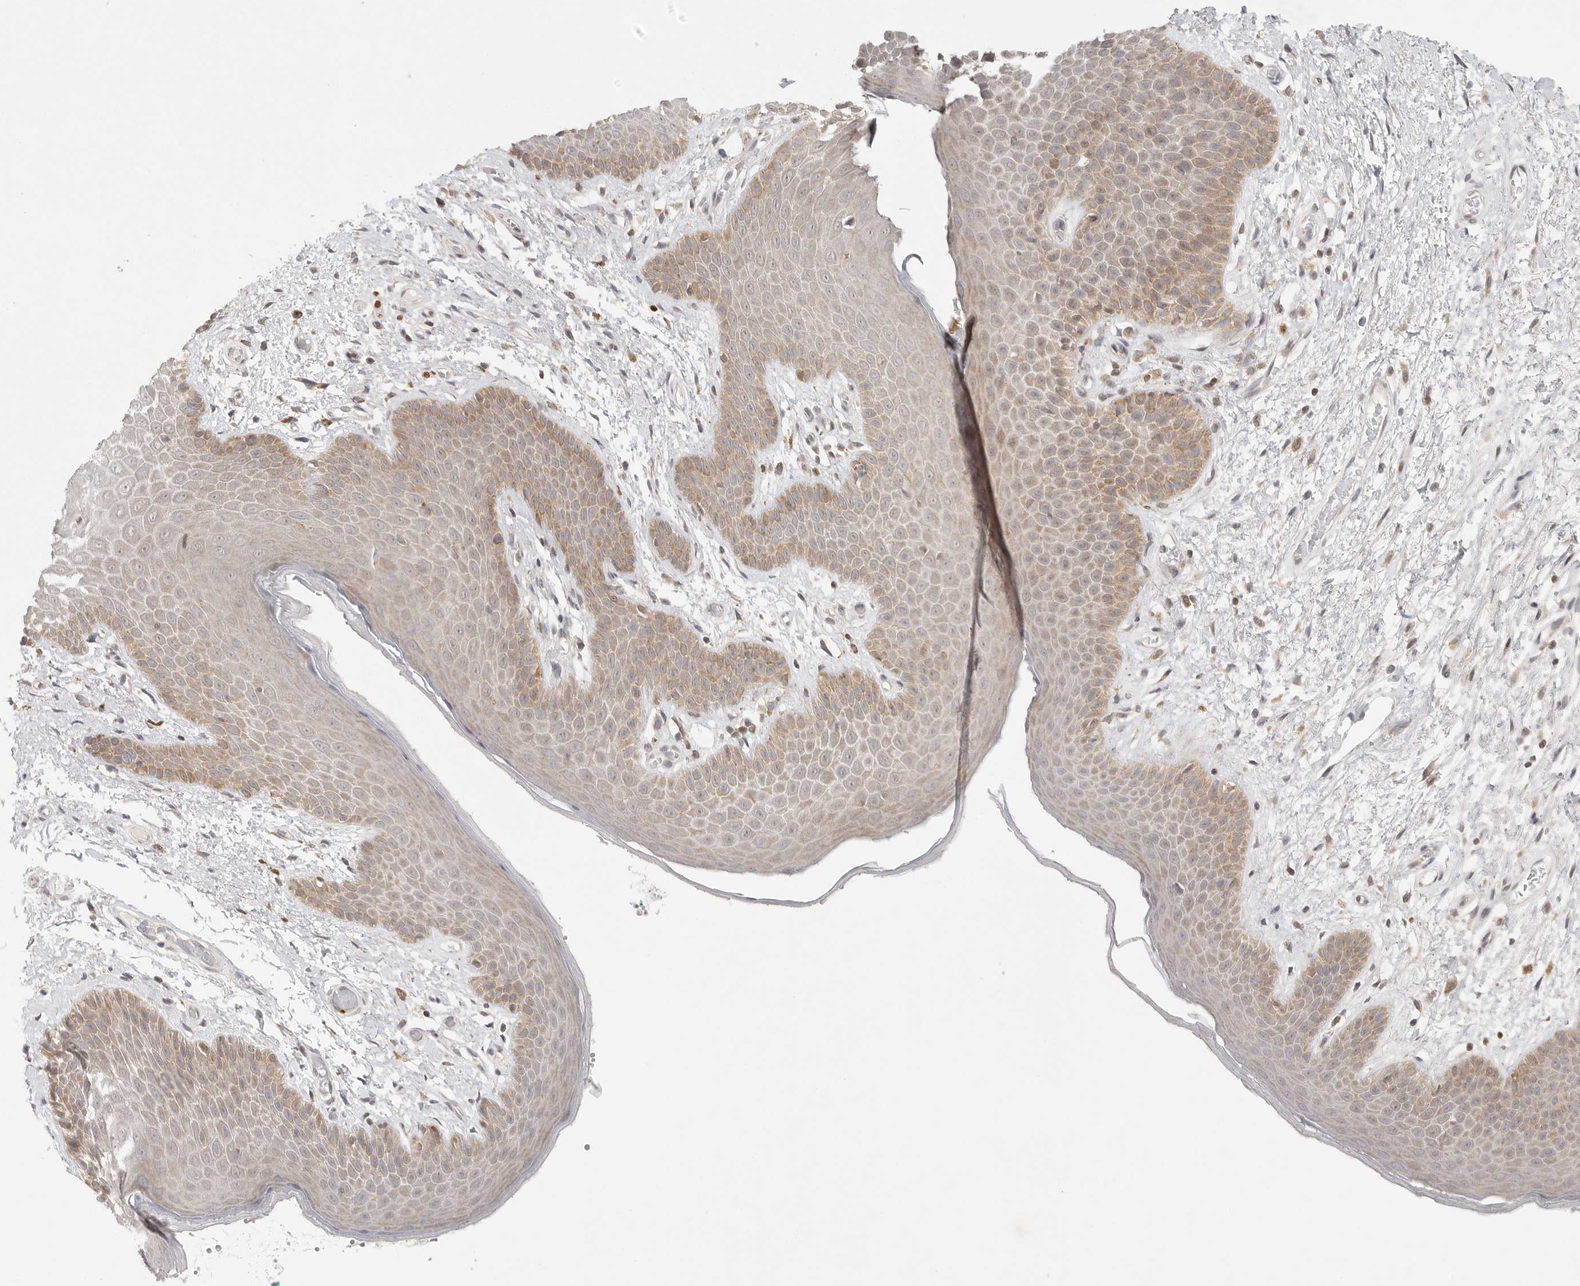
{"staining": {"intensity": "moderate", "quantity": "<25%", "location": "cytoplasmic/membranous"}, "tissue": "skin", "cell_type": "Epidermal cells", "image_type": "normal", "snomed": [{"axis": "morphology", "description": "Normal tissue, NOS"}, {"axis": "topography", "description": "Anal"}], "caption": "Immunohistochemical staining of unremarkable human skin demonstrates low levels of moderate cytoplasmic/membranous staining in about <25% of epidermal cells.", "gene": "HDAC6", "patient": {"sex": "male", "age": 74}}